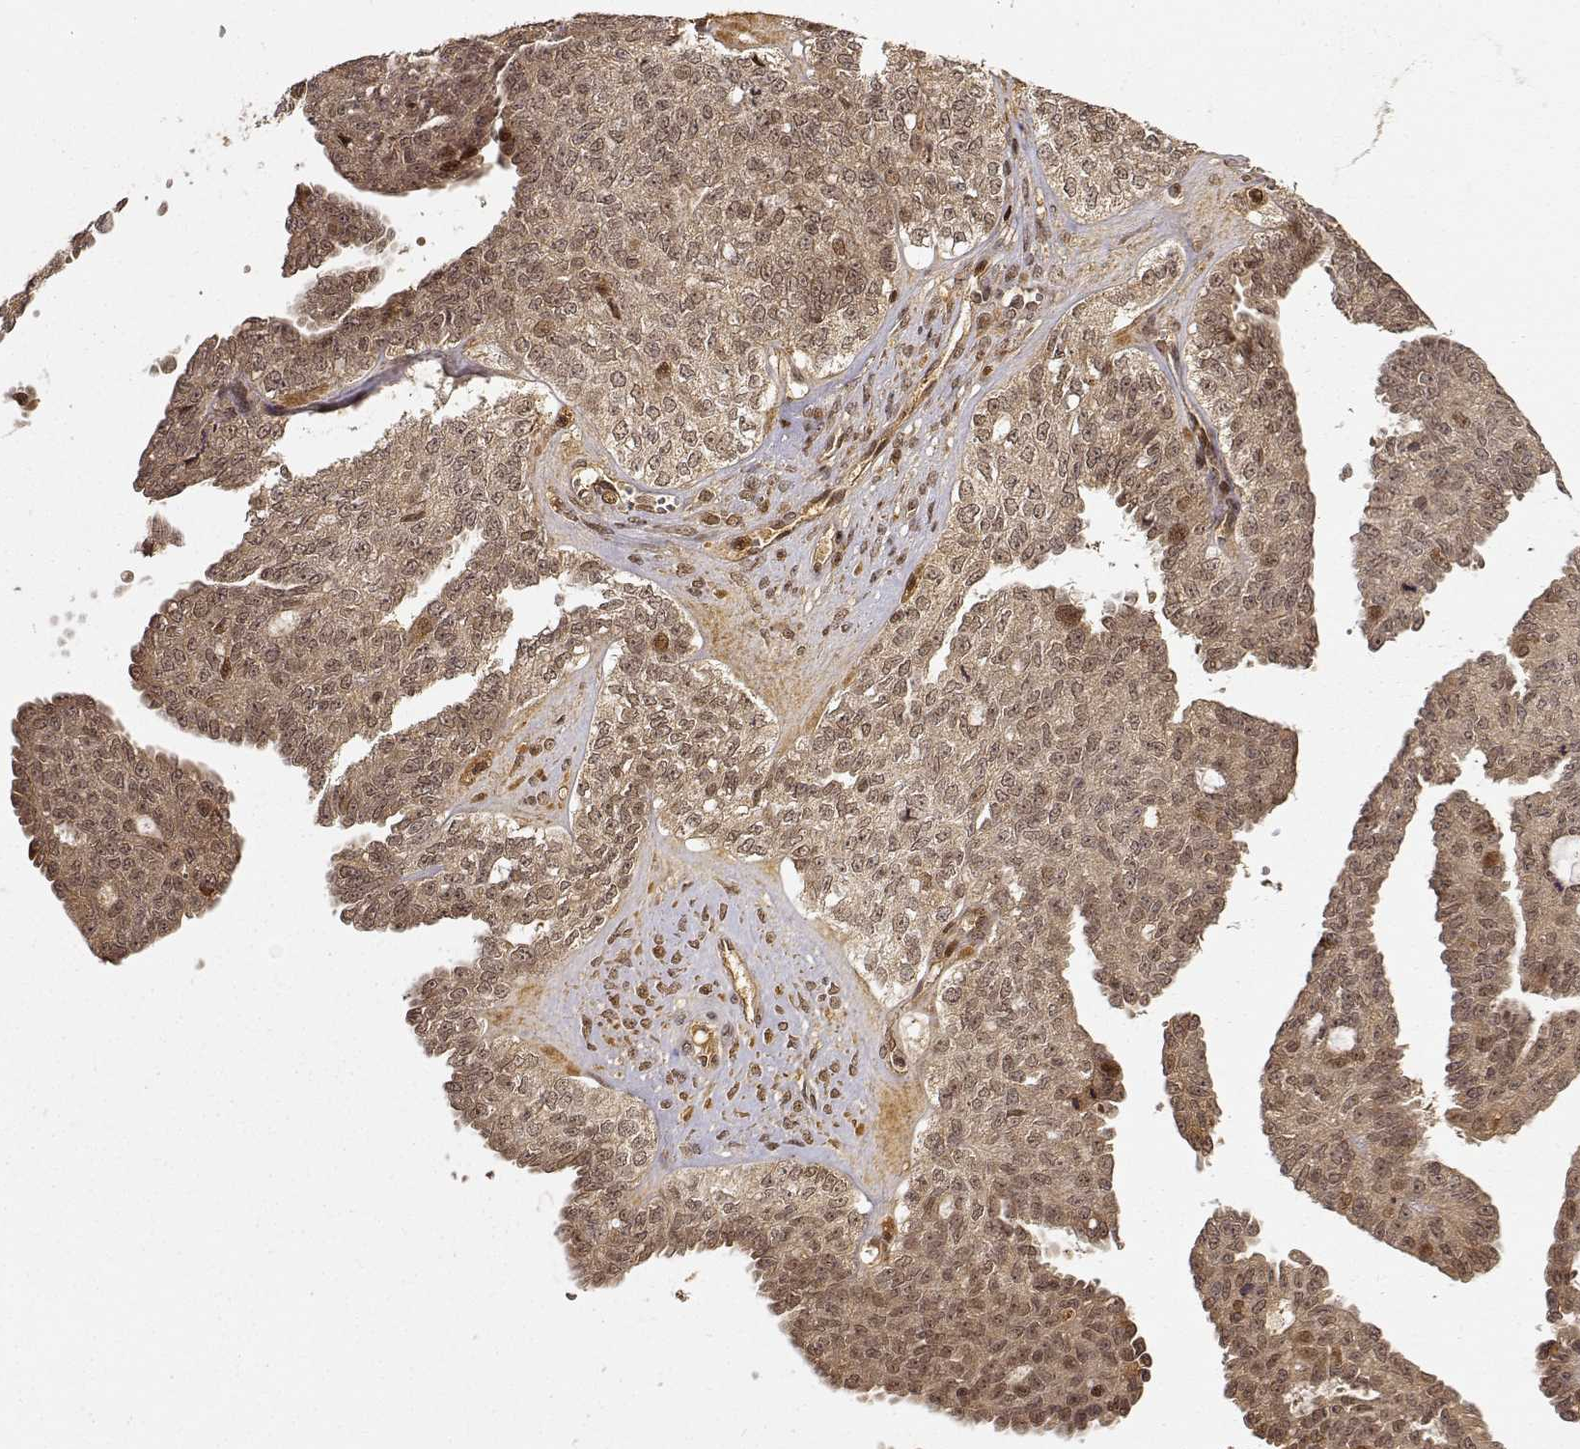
{"staining": {"intensity": "weak", "quantity": ">75%", "location": "cytoplasmic/membranous,nuclear"}, "tissue": "ovarian cancer", "cell_type": "Tumor cells", "image_type": "cancer", "snomed": [{"axis": "morphology", "description": "Cystadenocarcinoma, serous, NOS"}, {"axis": "topography", "description": "Ovary"}], "caption": "Brown immunohistochemical staining in human serous cystadenocarcinoma (ovarian) shows weak cytoplasmic/membranous and nuclear expression in about >75% of tumor cells.", "gene": "MAEA", "patient": {"sex": "female", "age": 71}}